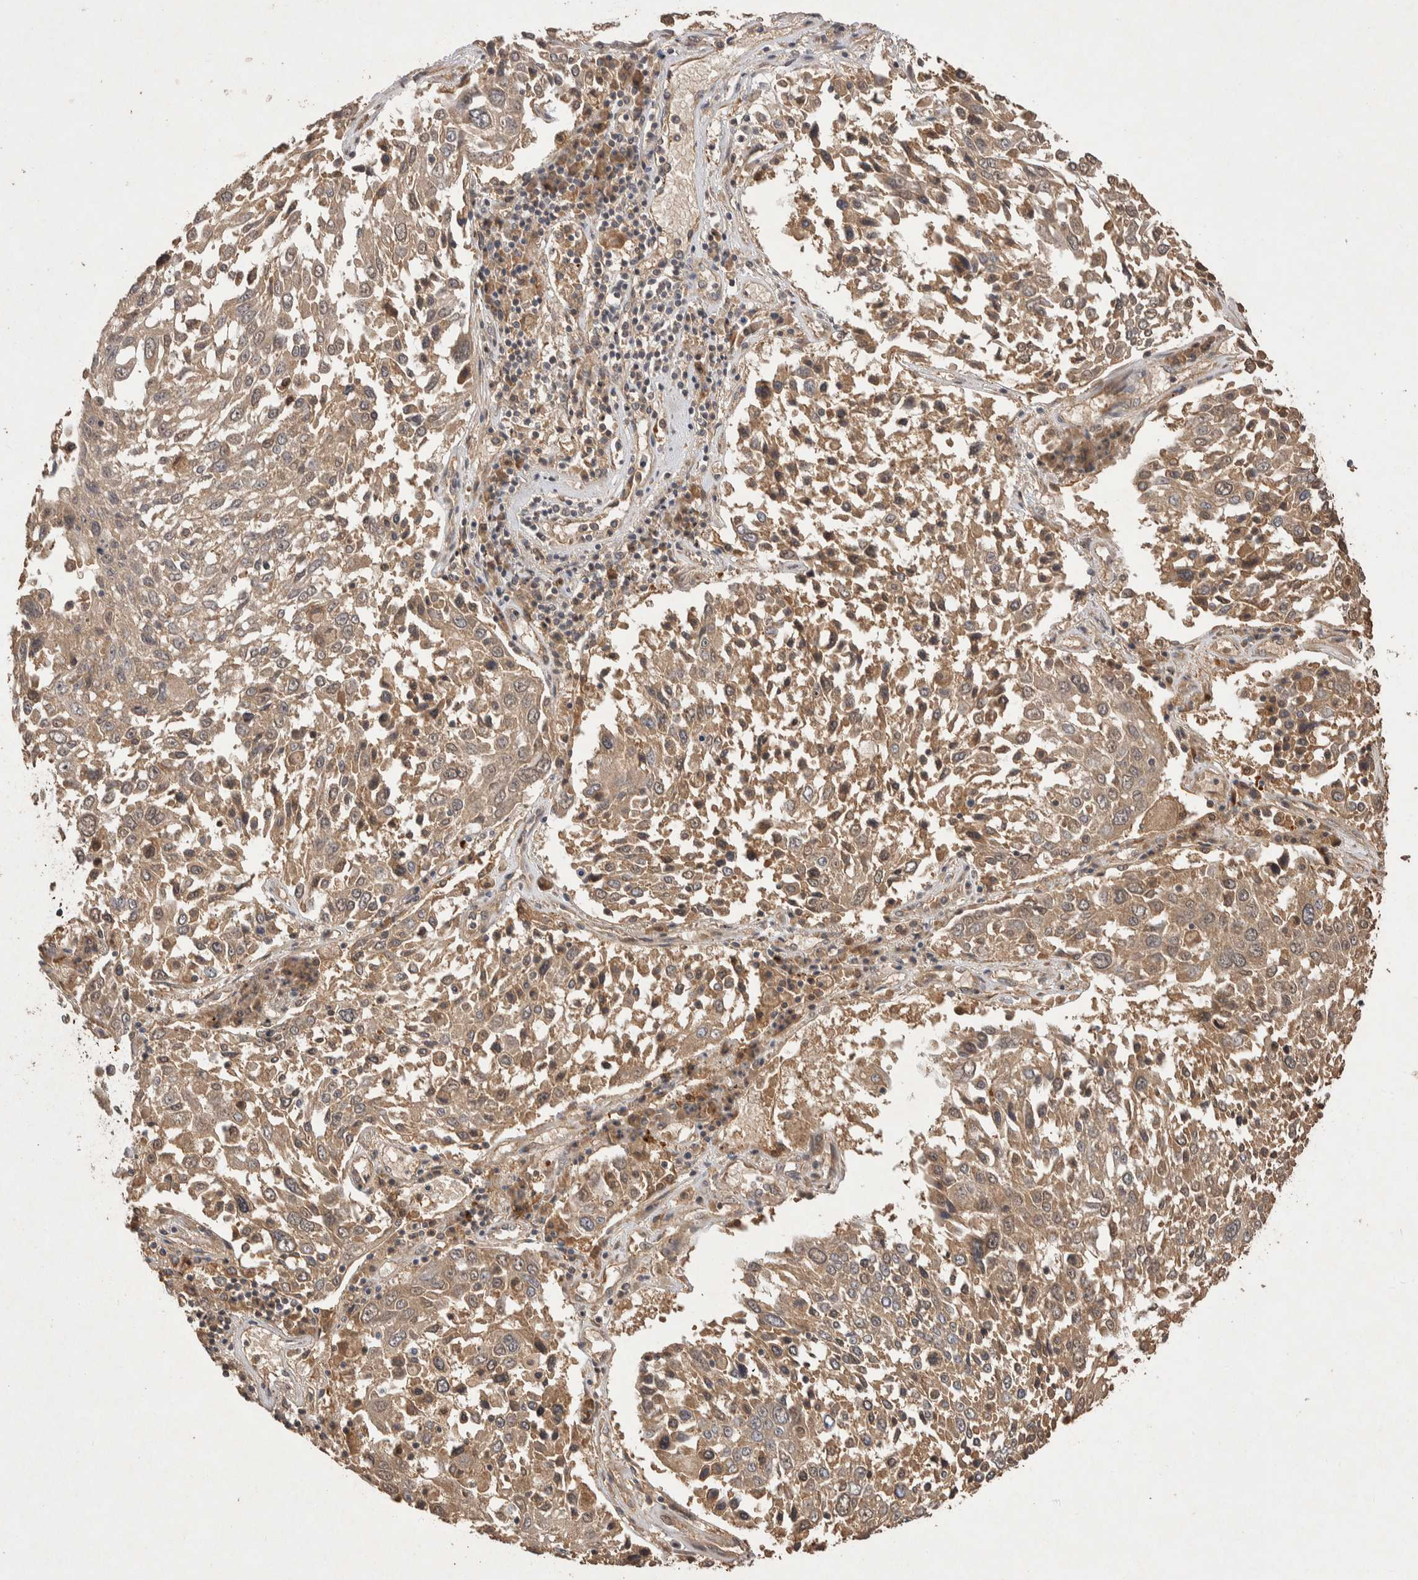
{"staining": {"intensity": "weak", "quantity": ">75%", "location": "cytoplasmic/membranous"}, "tissue": "lung cancer", "cell_type": "Tumor cells", "image_type": "cancer", "snomed": [{"axis": "morphology", "description": "Squamous cell carcinoma, NOS"}, {"axis": "topography", "description": "Lung"}], "caption": "An immunohistochemistry (IHC) image of neoplastic tissue is shown. Protein staining in brown shows weak cytoplasmic/membranous positivity in lung squamous cell carcinoma within tumor cells.", "gene": "NSMAF", "patient": {"sex": "male", "age": 65}}